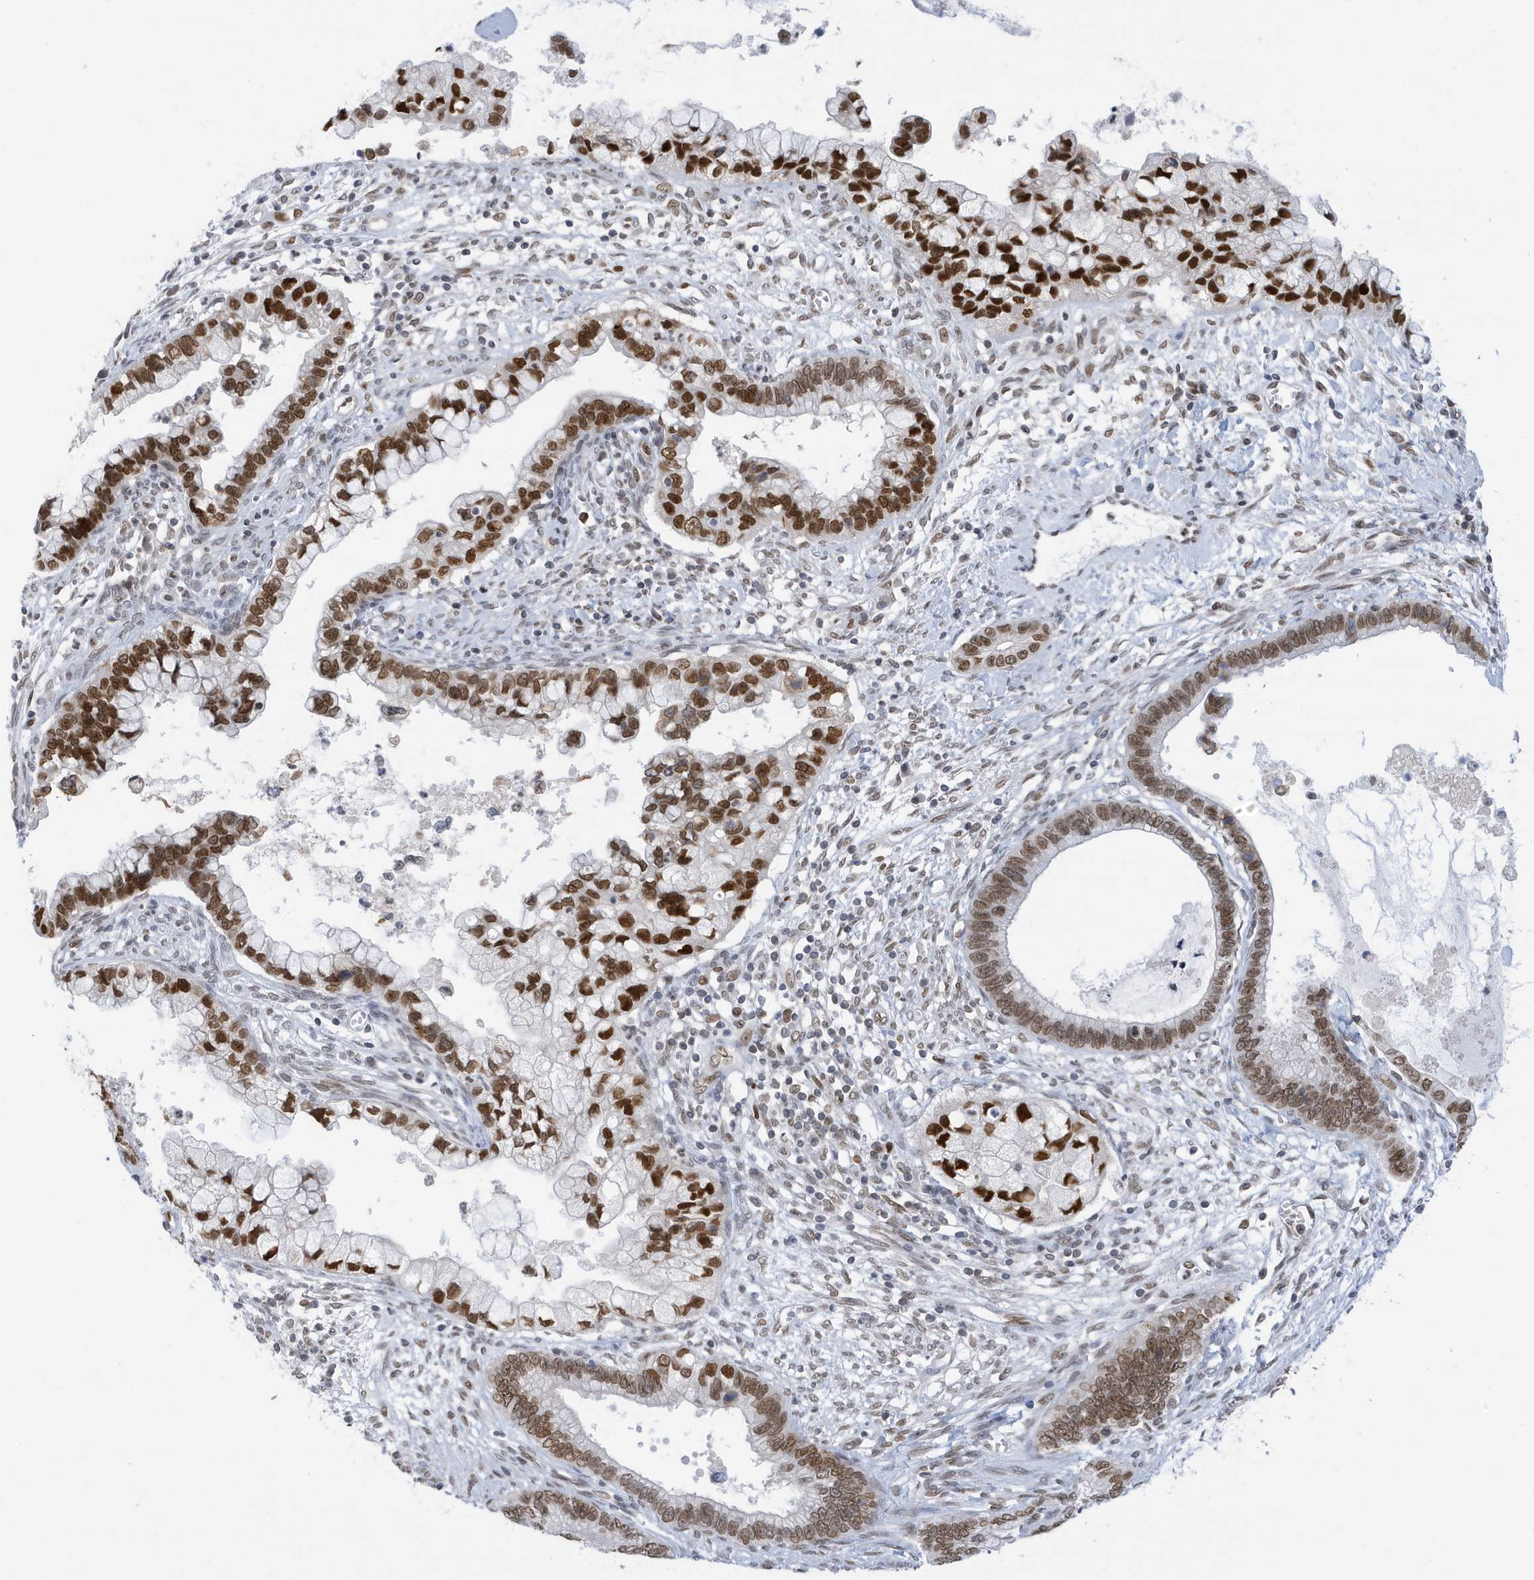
{"staining": {"intensity": "strong", "quantity": ">75%", "location": "nuclear"}, "tissue": "cervical cancer", "cell_type": "Tumor cells", "image_type": "cancer", "snomed": [{"axis": "morphology", "description": "Adenocarcinoma, NOS"}, {"axis": "topography", "description": "Cervix"}], "caption": "Strong nuclear positivity for a protein is seen in about >75% of tumor cells of cervical cancer using IHC.", "gene": "PCYT1A", "patient": {"sex": "female", "age": 44}}